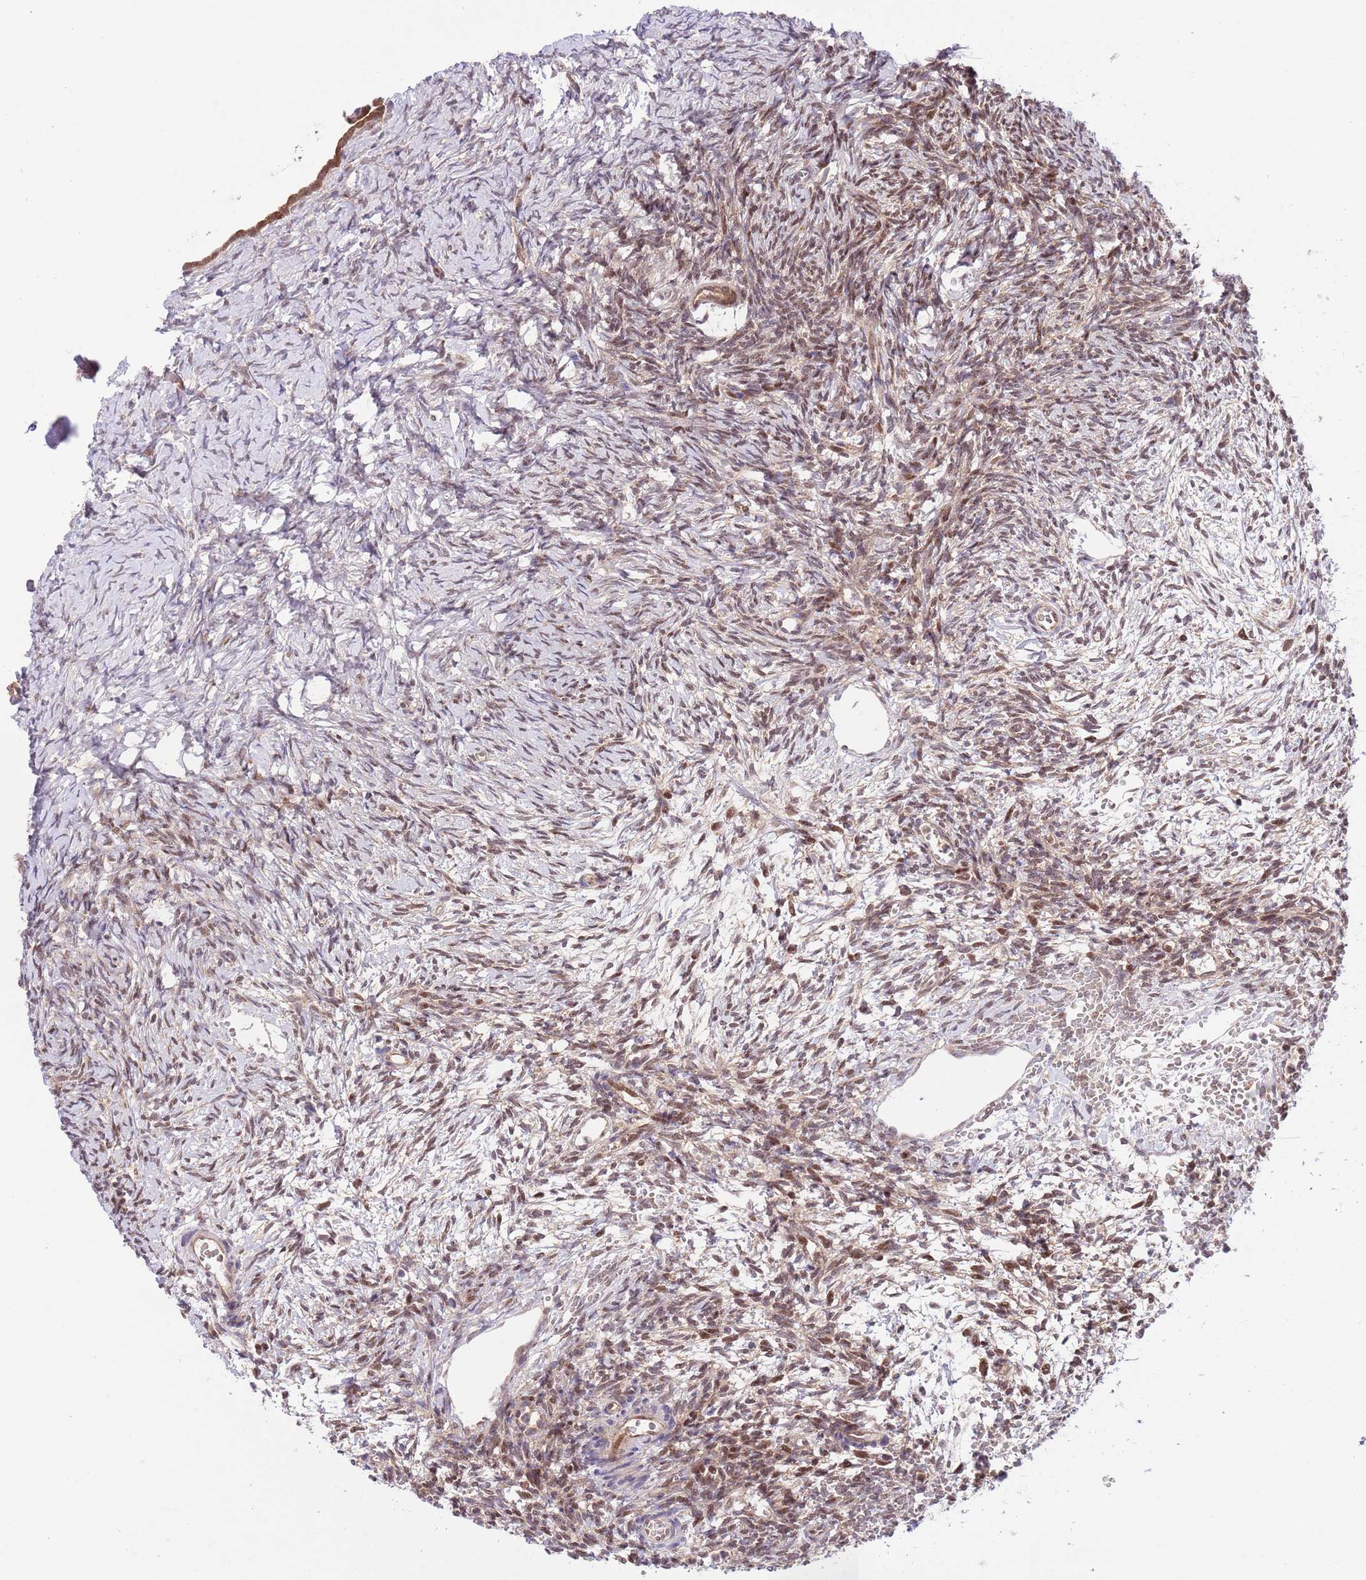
{"staining": {"intensity": "moderate", "quantity": ">75%", "location": "cytoplasmic/membranous,nuclear"}, "tissue": "ovary", "cell_type": "Follicle cells", "image_type": "normal", "snomed": [{"axis": "morphology", "description": "Normal tissue, NOS"}, {"axis": "topography", "description": "Ovary"}], "caption": "Immunohistochemical staining of unremarkable ovary displays moderate cytoplasmic/membranous,nuclear protein staining in approximately >75% of follicle cells.", "gene": "HDHD2", "patient": {"sex": "female", "age": 39}}